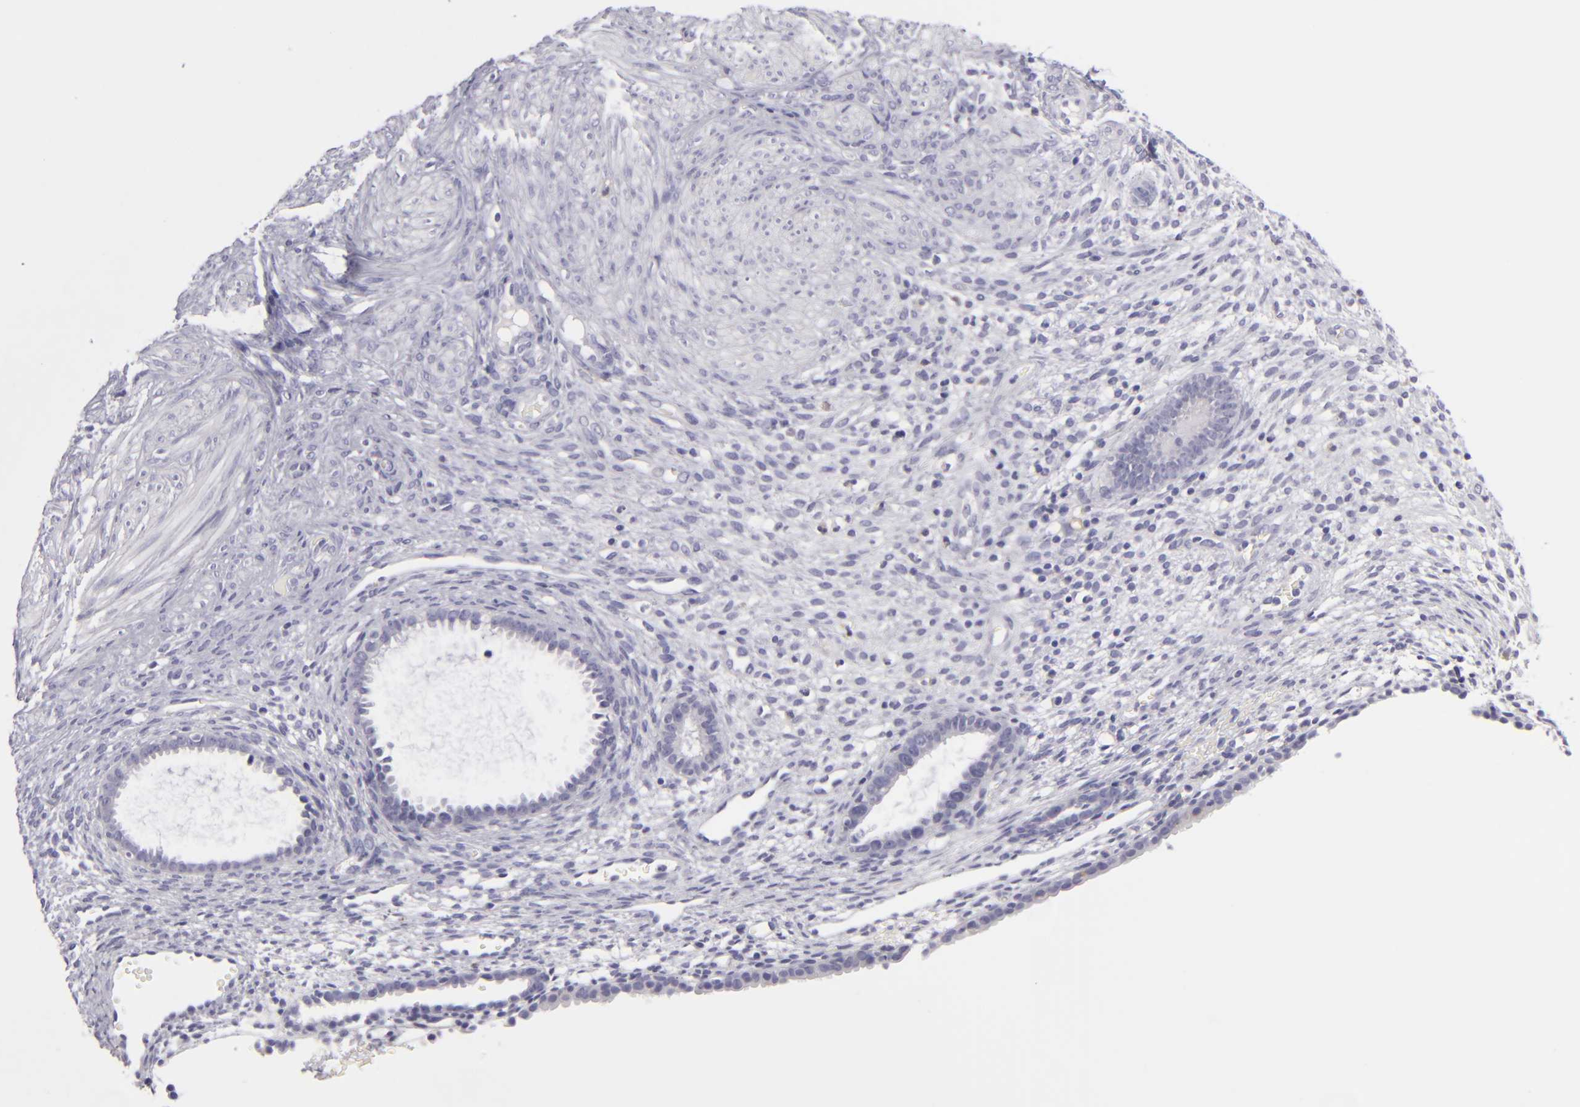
{"staining": {"intensity": "negative", "quantity": "none", "location": "none"}, "tissue": "endometrium", "cell_type": "Cells in endometrial stroma", "image_type": "normal", "snomed": [{"axis": "morphology", "description": "Normal tissue, NOS"}, {"axis": "topography", "description": "Endometrium"}], "caption": "This is an IHC image of benign human endometrium. There is no positivity in cells in endometrial stroma.", "gene": "TNNC1", "patient": {"sex": "female", "age": 72}}